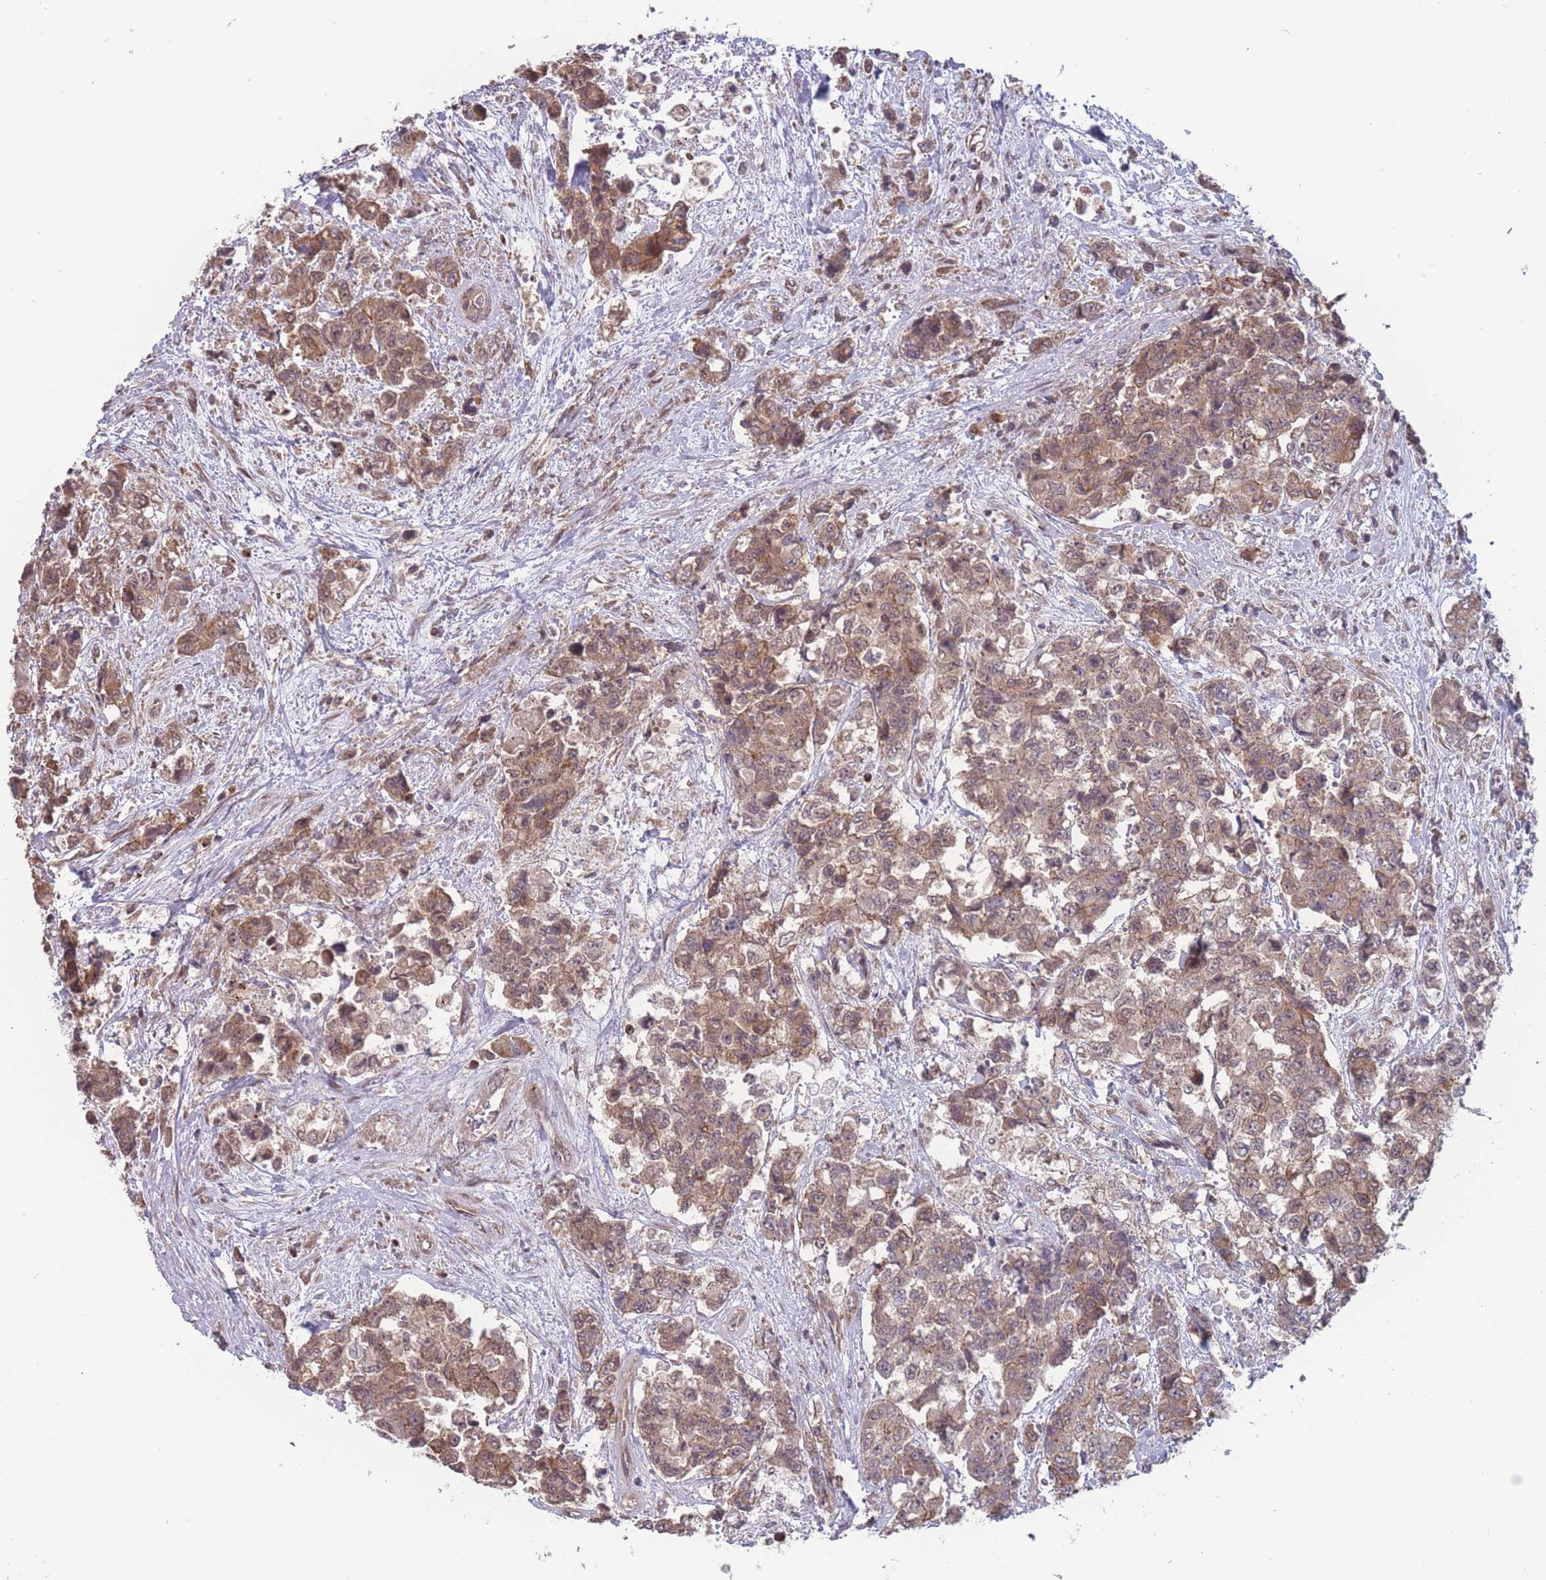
{"staining": {"intensity": "moderate", "quantity": ">75%", "location": "cytoplasmic/membranous"}, "tissue": "urothelial cancer", "cell_type": "Tumor cells", "image_type": "cancer", "snomed": [{"axis": "morphology", "description": "Urothelial carcinoma, High grade"}, {"axis": "topography", "description": "Urinary bladder"}], "caption": "Brown immunohistochemical staining in high-grade urothelial carcinoma exhibits moderate cytoplasmic/membranous positivity in about >75% of tumor cells.", "gene": "RPS18", "patient": {"sex": "female", "age": 78}}